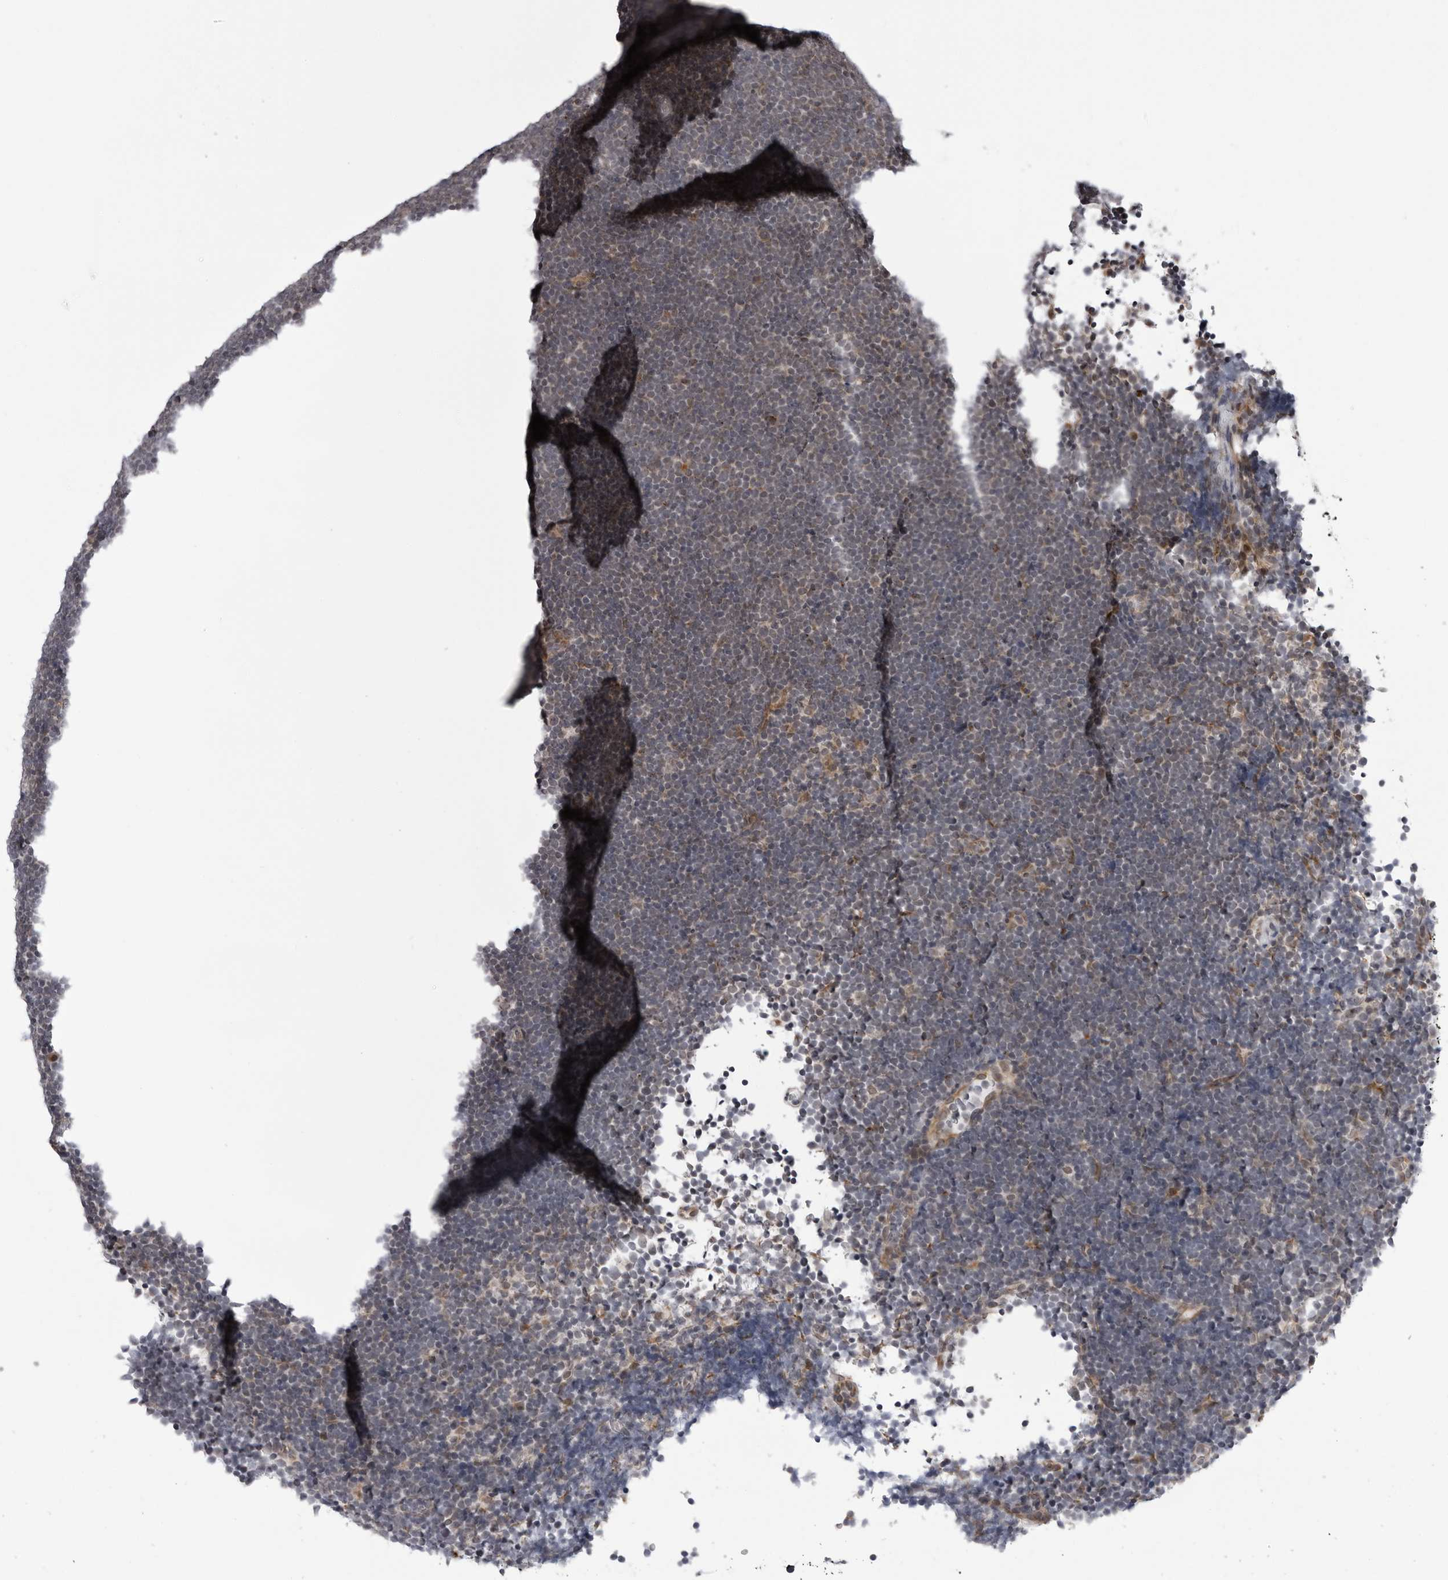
{"staining": {"intensity": "negative", "quantity": "none", "location": "none"}, "tissue": "lymphoma", "cell_type": "Tumor cells", "image_type": "cancer", "snomed": [{"axis": "morphology", "description": "Malignant lymphoma, non-Hodgkin's type, High grade"}, {"axis": "topography", "description": "Lymph node"}], "caption": "Tumor cells show no significant protein positivity in high-grade malignant lymphoma, non-Hodgkin's type.", "gene": "GCSAML", "patient": {"sex": "male", "age": 13}}